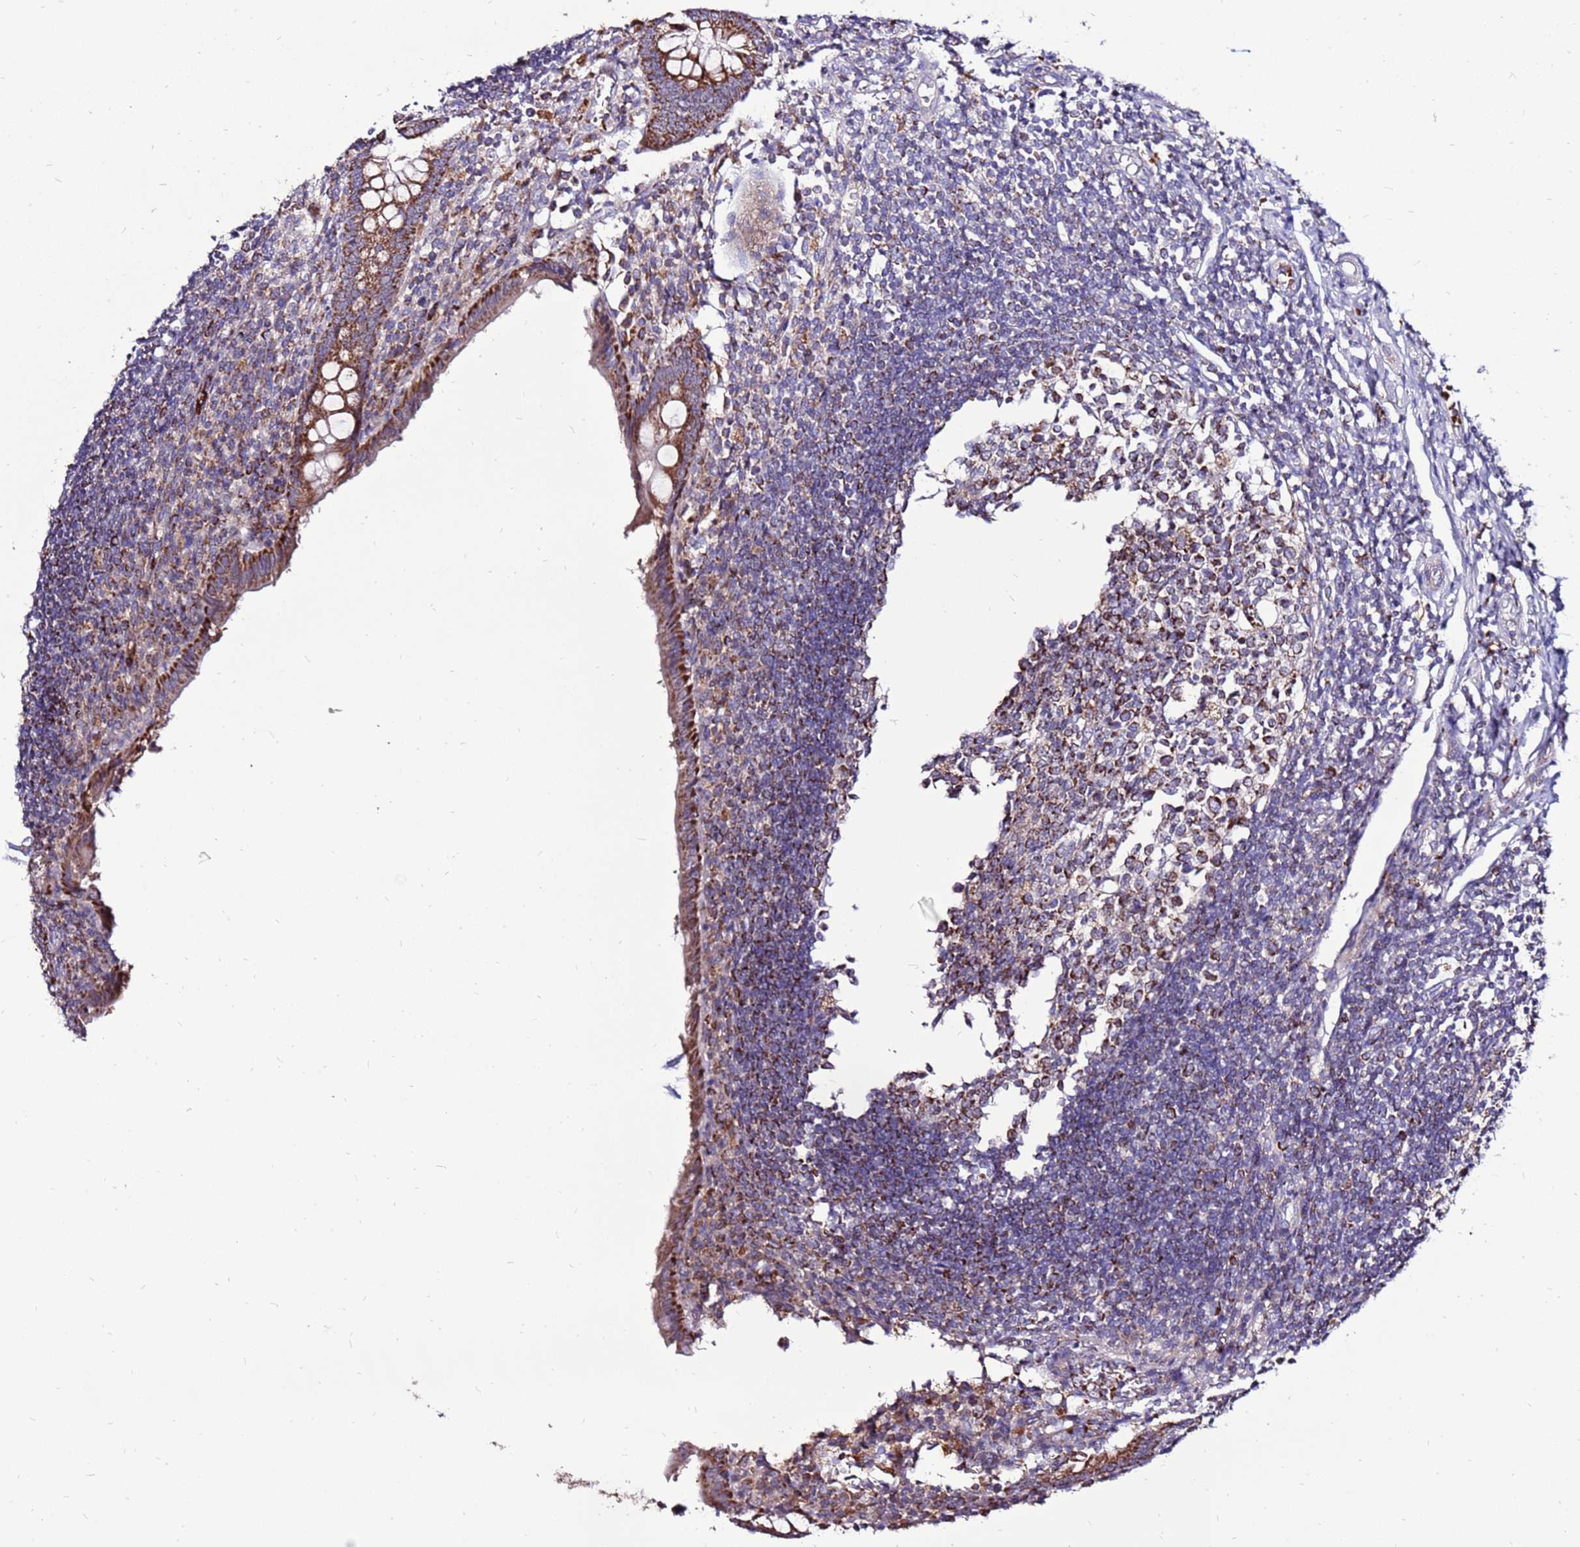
{"staining": {"intensity": "strong", "quantity": ">75%", "location": "cytoplasmic/membranous"}, "tissue": "appendix", "cell_type": "Glandular cells", "image_type": "normal", "snomed": [{"axis": "morphology", "description": "Normal tissue, NOS"}, {"axis": "topography", "description": "Appendix"}], "caption": "High-magnification brightfield microscopy of benign appendix stained with DAB (brown) and counterstained with hematoxylin (blue). glandular cells exhibit strong cytoplasmic/membranous positivity is seen in approximately>75% of cells. The staining is performed using DAB (3,3'-diaminobenzidine) brown chromogen to label protein expression. The nuclei are counter-stained blue using hematoxylin.", "gene": "SPSB3", "patient": {"sex": "female", "age": 17}}